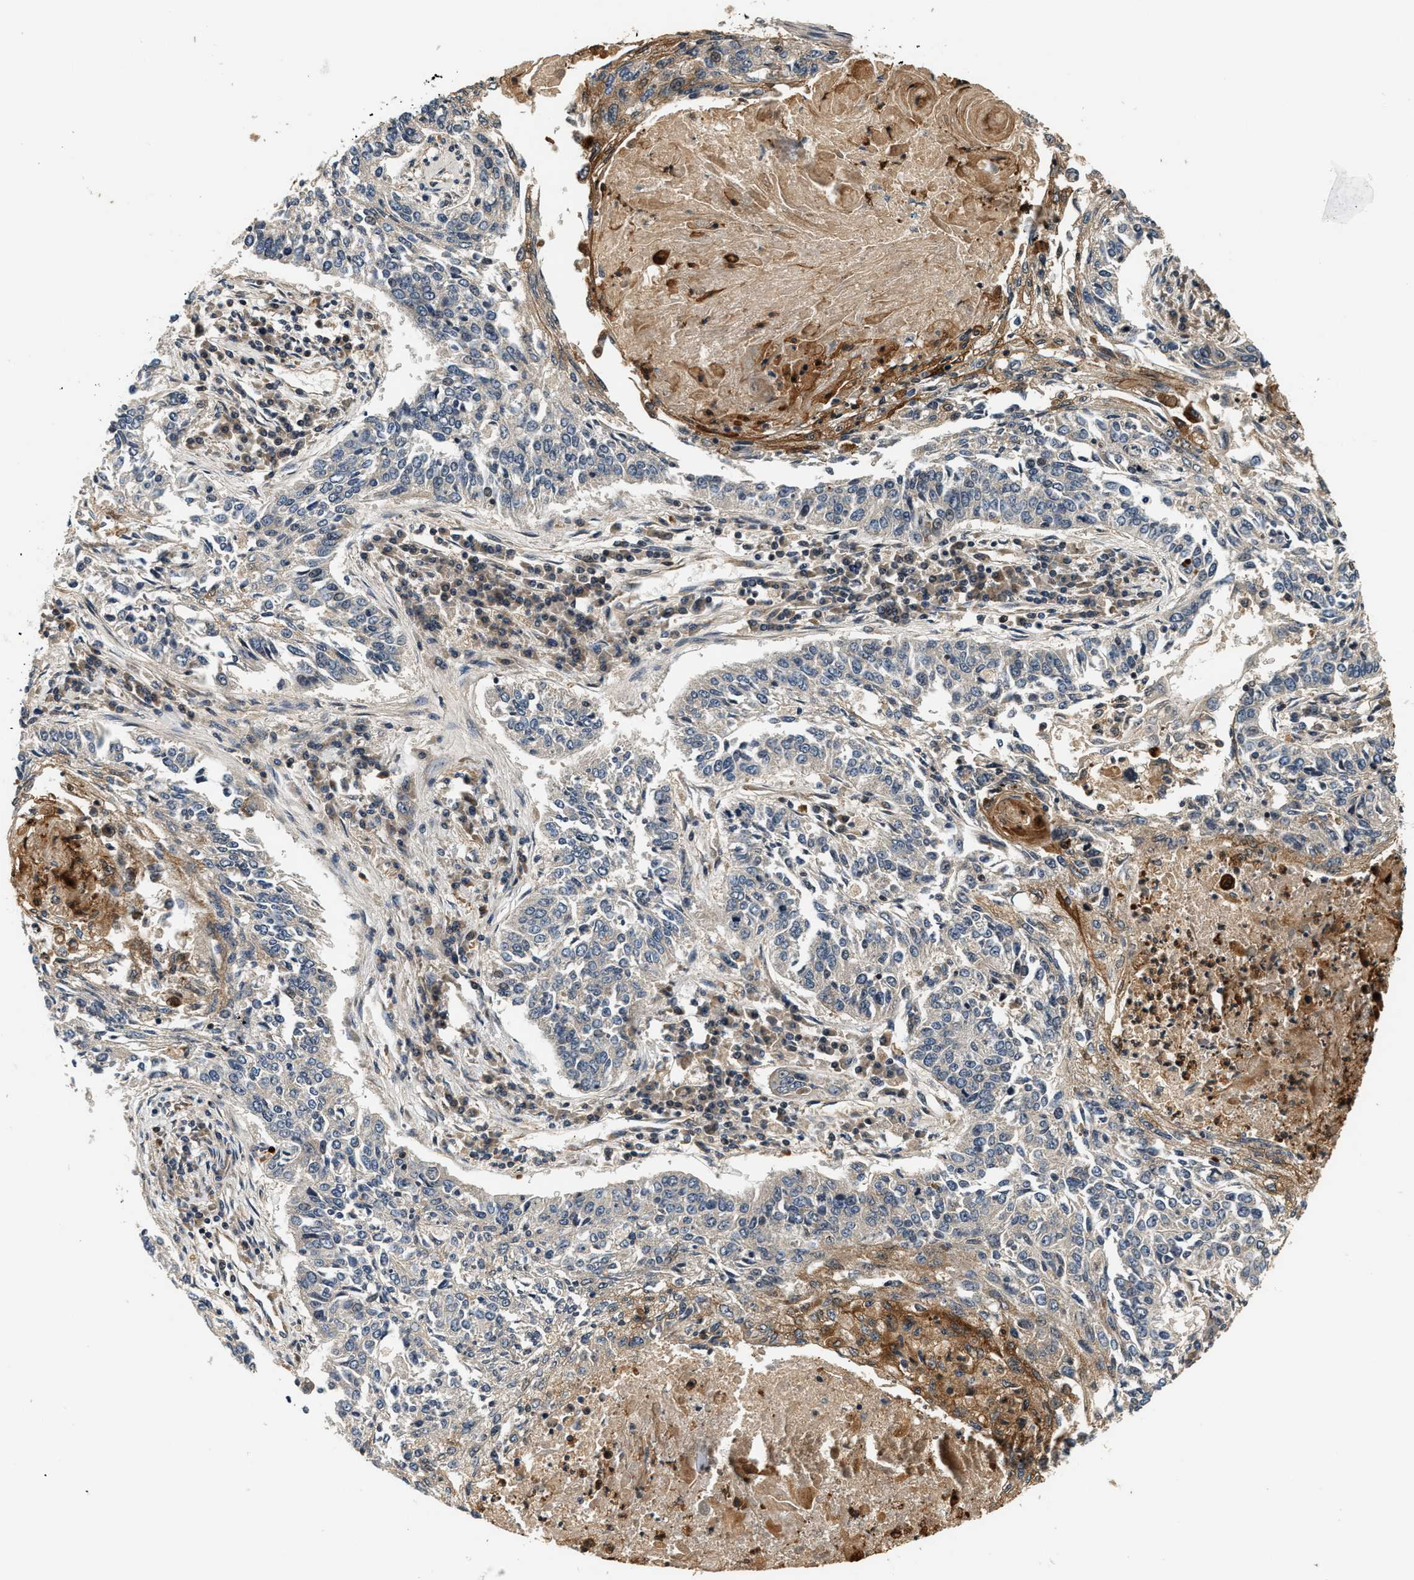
{"staining": {"intensity": "negative", "quantity": "none", "location": "none"}, "tissue": "lung cancer", "cell_type": "Tumor cells", "image_type": "cancer", "snomed": [{"axis": "morphology", "description": "Normal tissue, NOS"}, {"axis": "morphology", "description": "Squamous cell carcinoma, NOS"}, {"axis": "topography", "description": "Cartilage tissue"}, {"axis": "topography", "description": "Bronchus"}, {"axis": "topography", "description": "Lung"}], "caption": "A high-resolution image shows immunohistochemistry staining of lung squamous cell carcinoma, which reveals no significant expression in tumor cells. (IHC, brightfield microscopy, high magnification).", "gene": "SAMD9", "patient": {"sex": "female", "age": 49}}